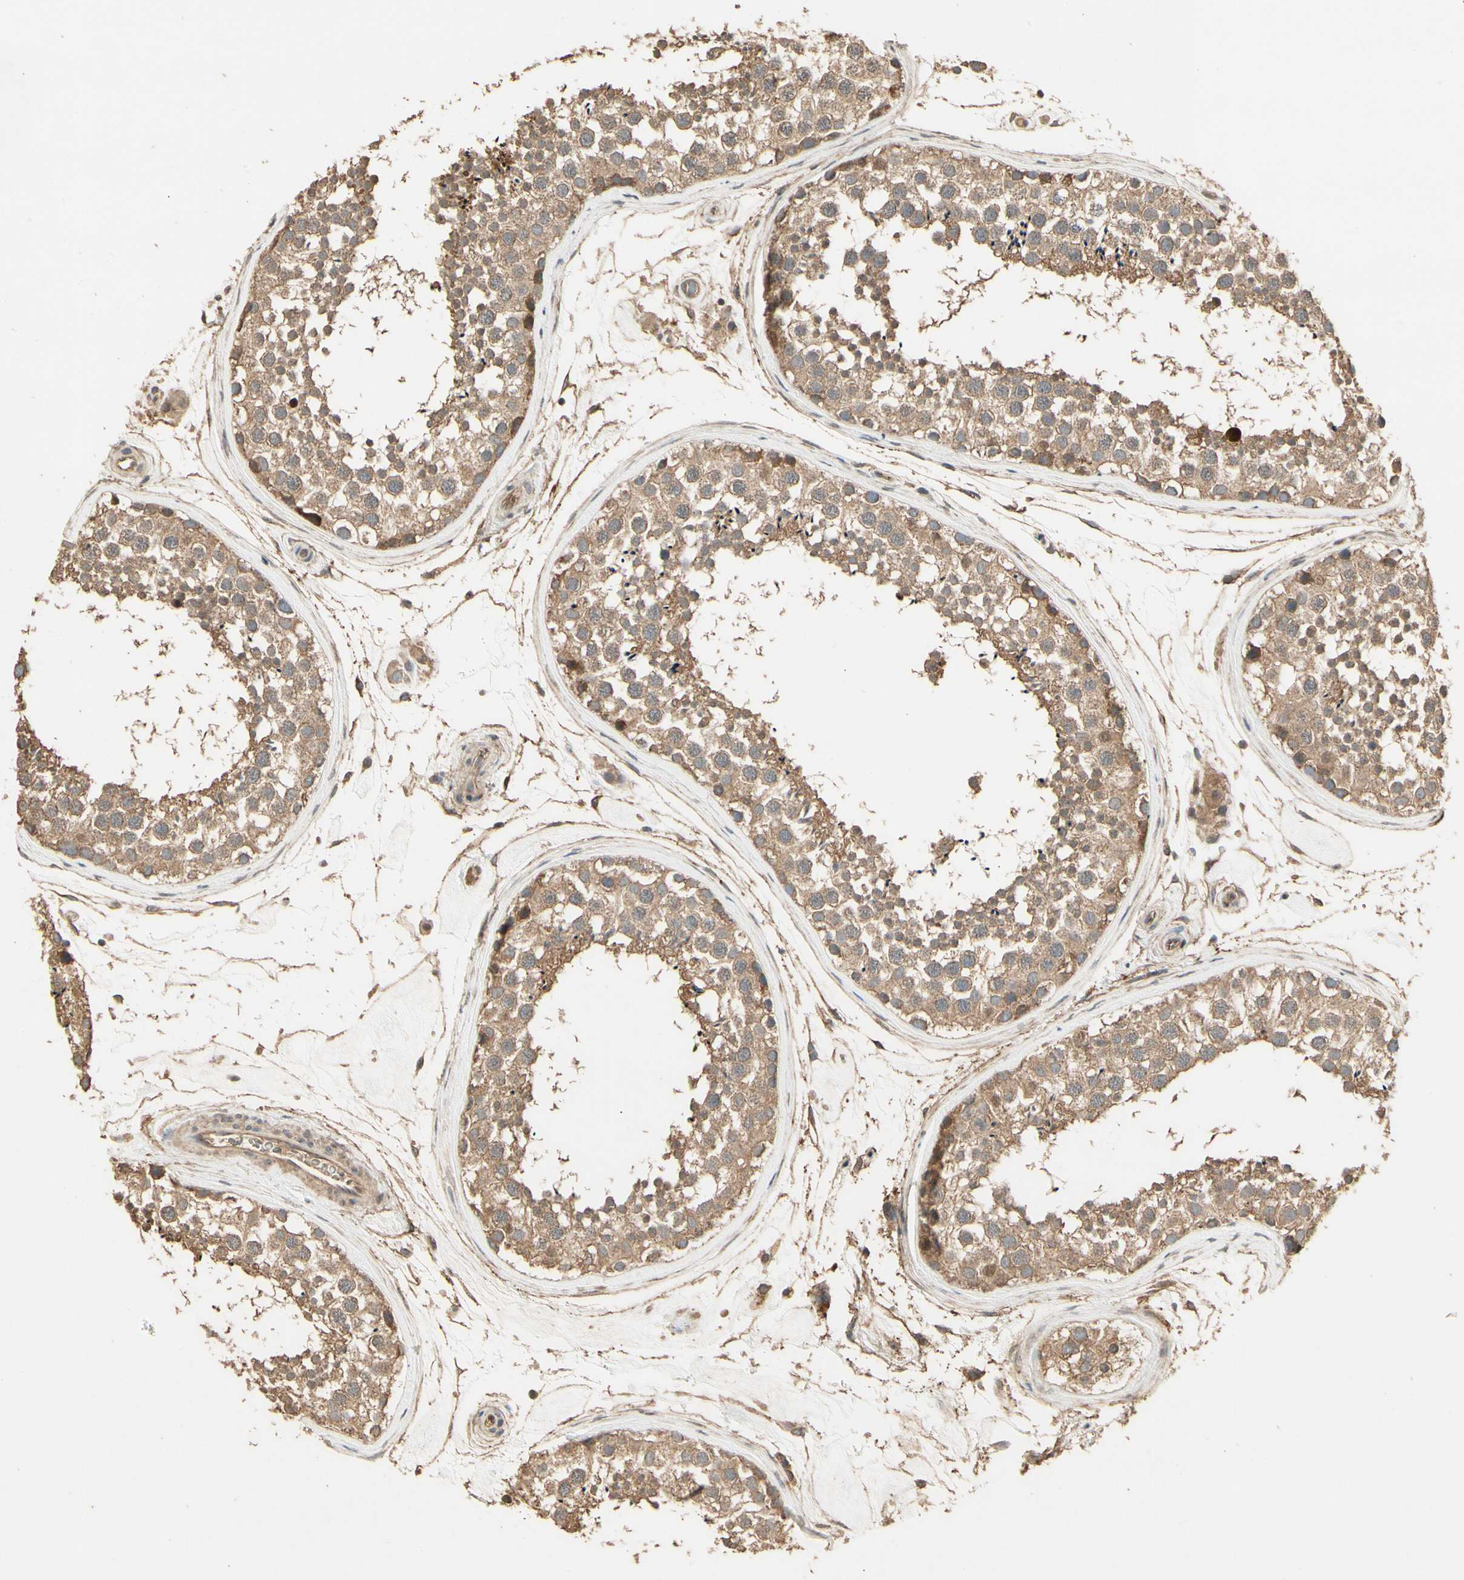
{"staining": {"intensity": "moderate", "quantity": ">75%", "location": "cytoplasmic/membranous"}, "tissue": "testis", "cell_type": "Cells in seminiferous ducts", "image_type": "normal", "snomed": [{"axis": "morphology", "description": "Normal tissue, NOS"}, {"axis": "topography", "description": "Testis"}], "caption": "Brown immunohistochemical staining in benign testis displays moderate cytoplasmic/membranous staining in about >75% of cells in seminiferous ducts. Ihc stains the protein of interest in brown and the nuclei are stained blue.", "gene": "RNF180", "patient": {"sex": "male", "age": 46}}